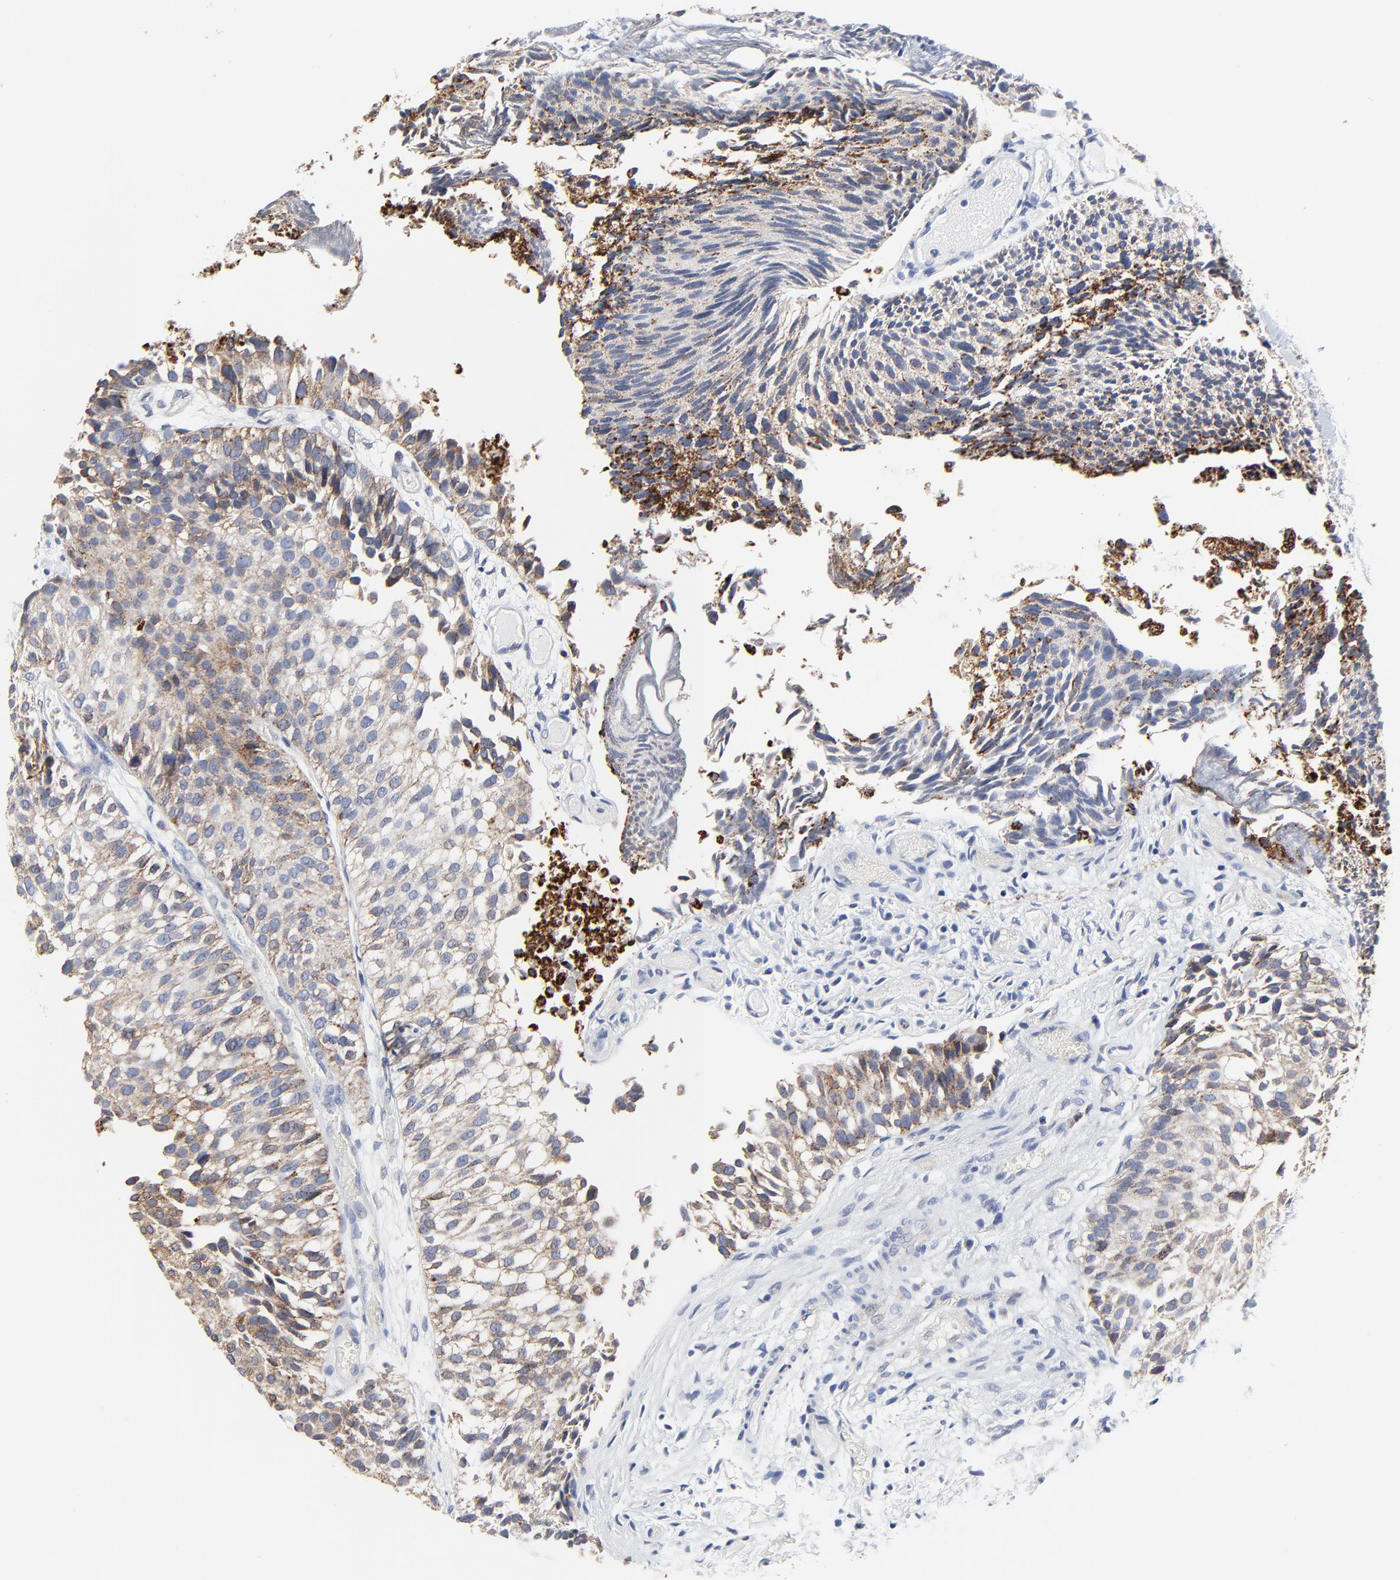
{"staining": {"intensity": "moderate", "quantity": ">75%", "location": "cytoplasmic/membranous"}, "tissue": "urothelial cancer", "cell_type": "Tumor cells", "image_type": "cancer", "snomed": [{"axis": "morphology", "description": "Urothelial carcinoma, Low grade"}, {"axis": "topography", "description": "Urinary bladder"}], "caption": "The immunohistochemical stain labels moderate cytoplasmic/membranous positivity in tumor cells of low-grade urothelial carcinoma tissue.", "gene": "DHRSX", "patient": {"sex": "male", "age": 84}}